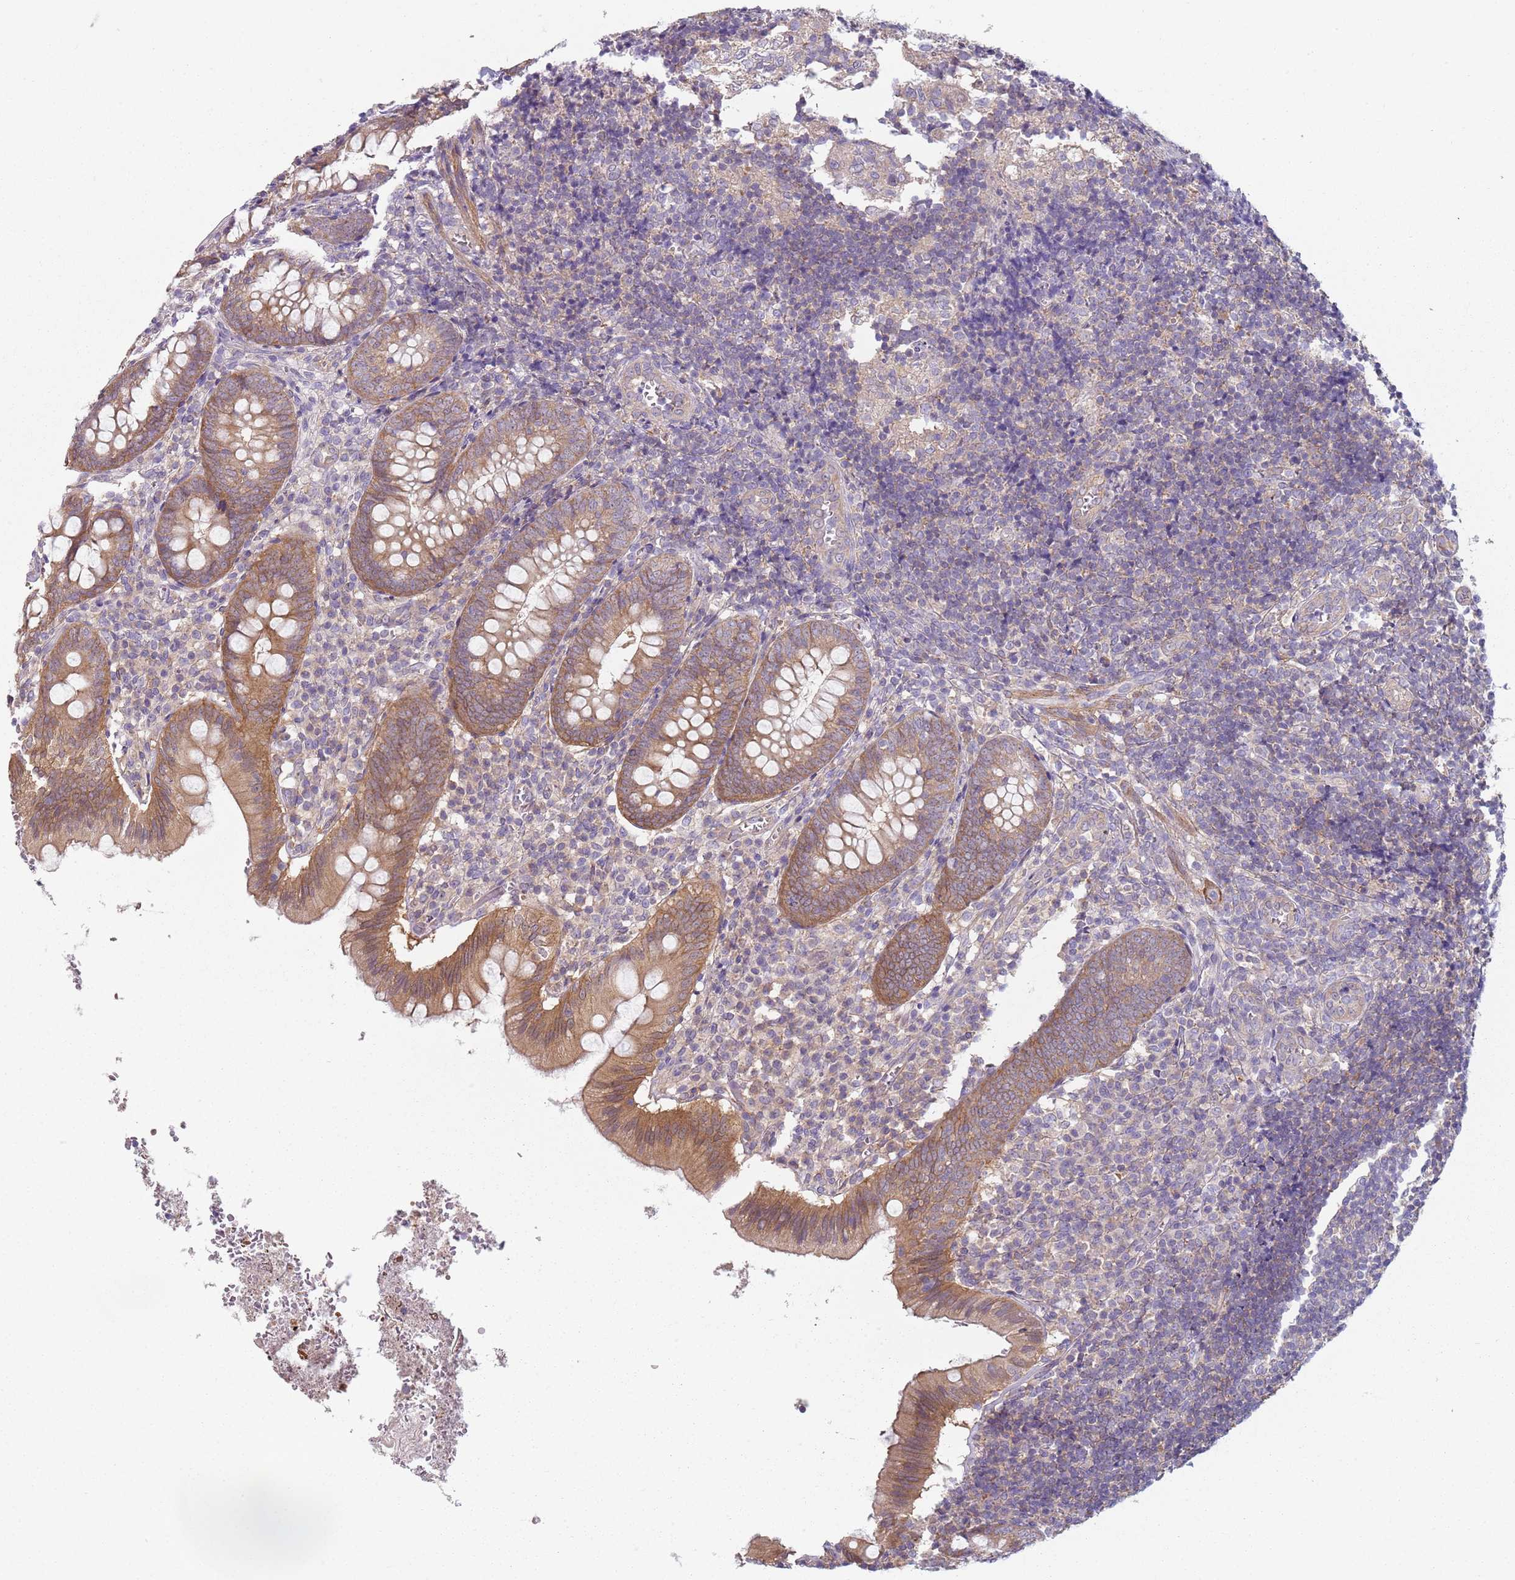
{"staining": {"intensity": "moderate", "quantity": ">75%", "location": "cytoplasmic/membranous"}, "tissue": "appendix", "cell_type": "Glandular cells", "image_type": "normal", "snomed": [{"axis": "morphology", "description": "Normal tissue, NOS"}, {"axis": "topography", "description": "Appendix"}], "caption": "A brown stain labels moderate cytoplasmic/membranous staining of a protein in glandular cells of unremarkable human appendix. (Brightfield microscopy of DAB IHC at high magnification).", "gene": "SLC26A6", "patient": {"sex": "male", "age": 8}}